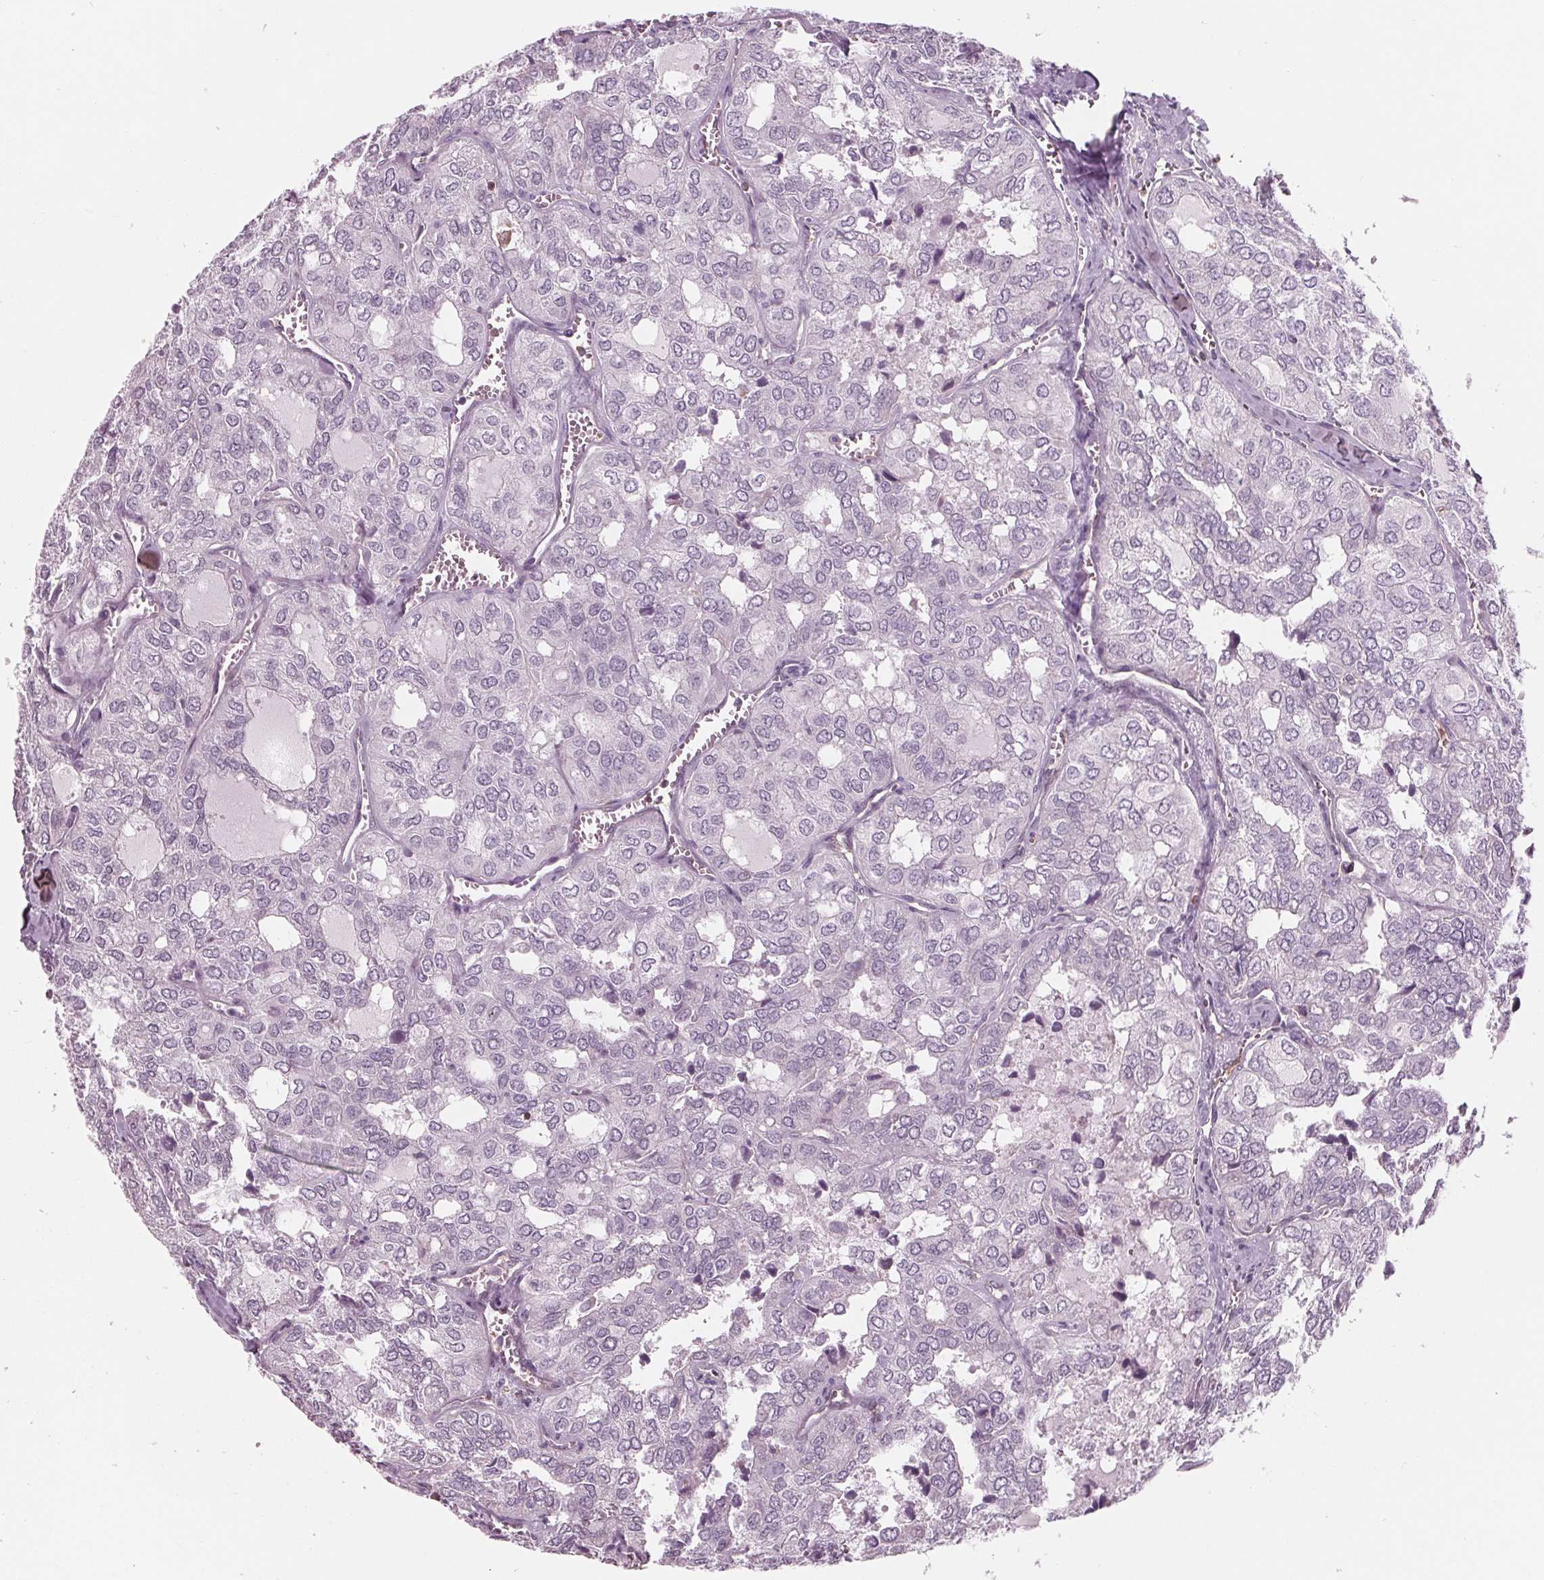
{"staining": {"intensity": "negative", "quantity": "none", "location": "none"}, "tissue": "thyroid cancer", "cell_type": "Tumor cells", "image_type": "cancer", "snomed": [{"axis": "morphology", "description": "Follicular adenoma carcinoma, NOS"}, {"axis": "topography", "description": "Thyroid gland"}], "caption": "Immunohistochemistry (IHC) of human thyroid cancer reveals no expression in tumor cells.", "gene": "ARHGAP25", "patient": {"sex": "male", "age": 75}}